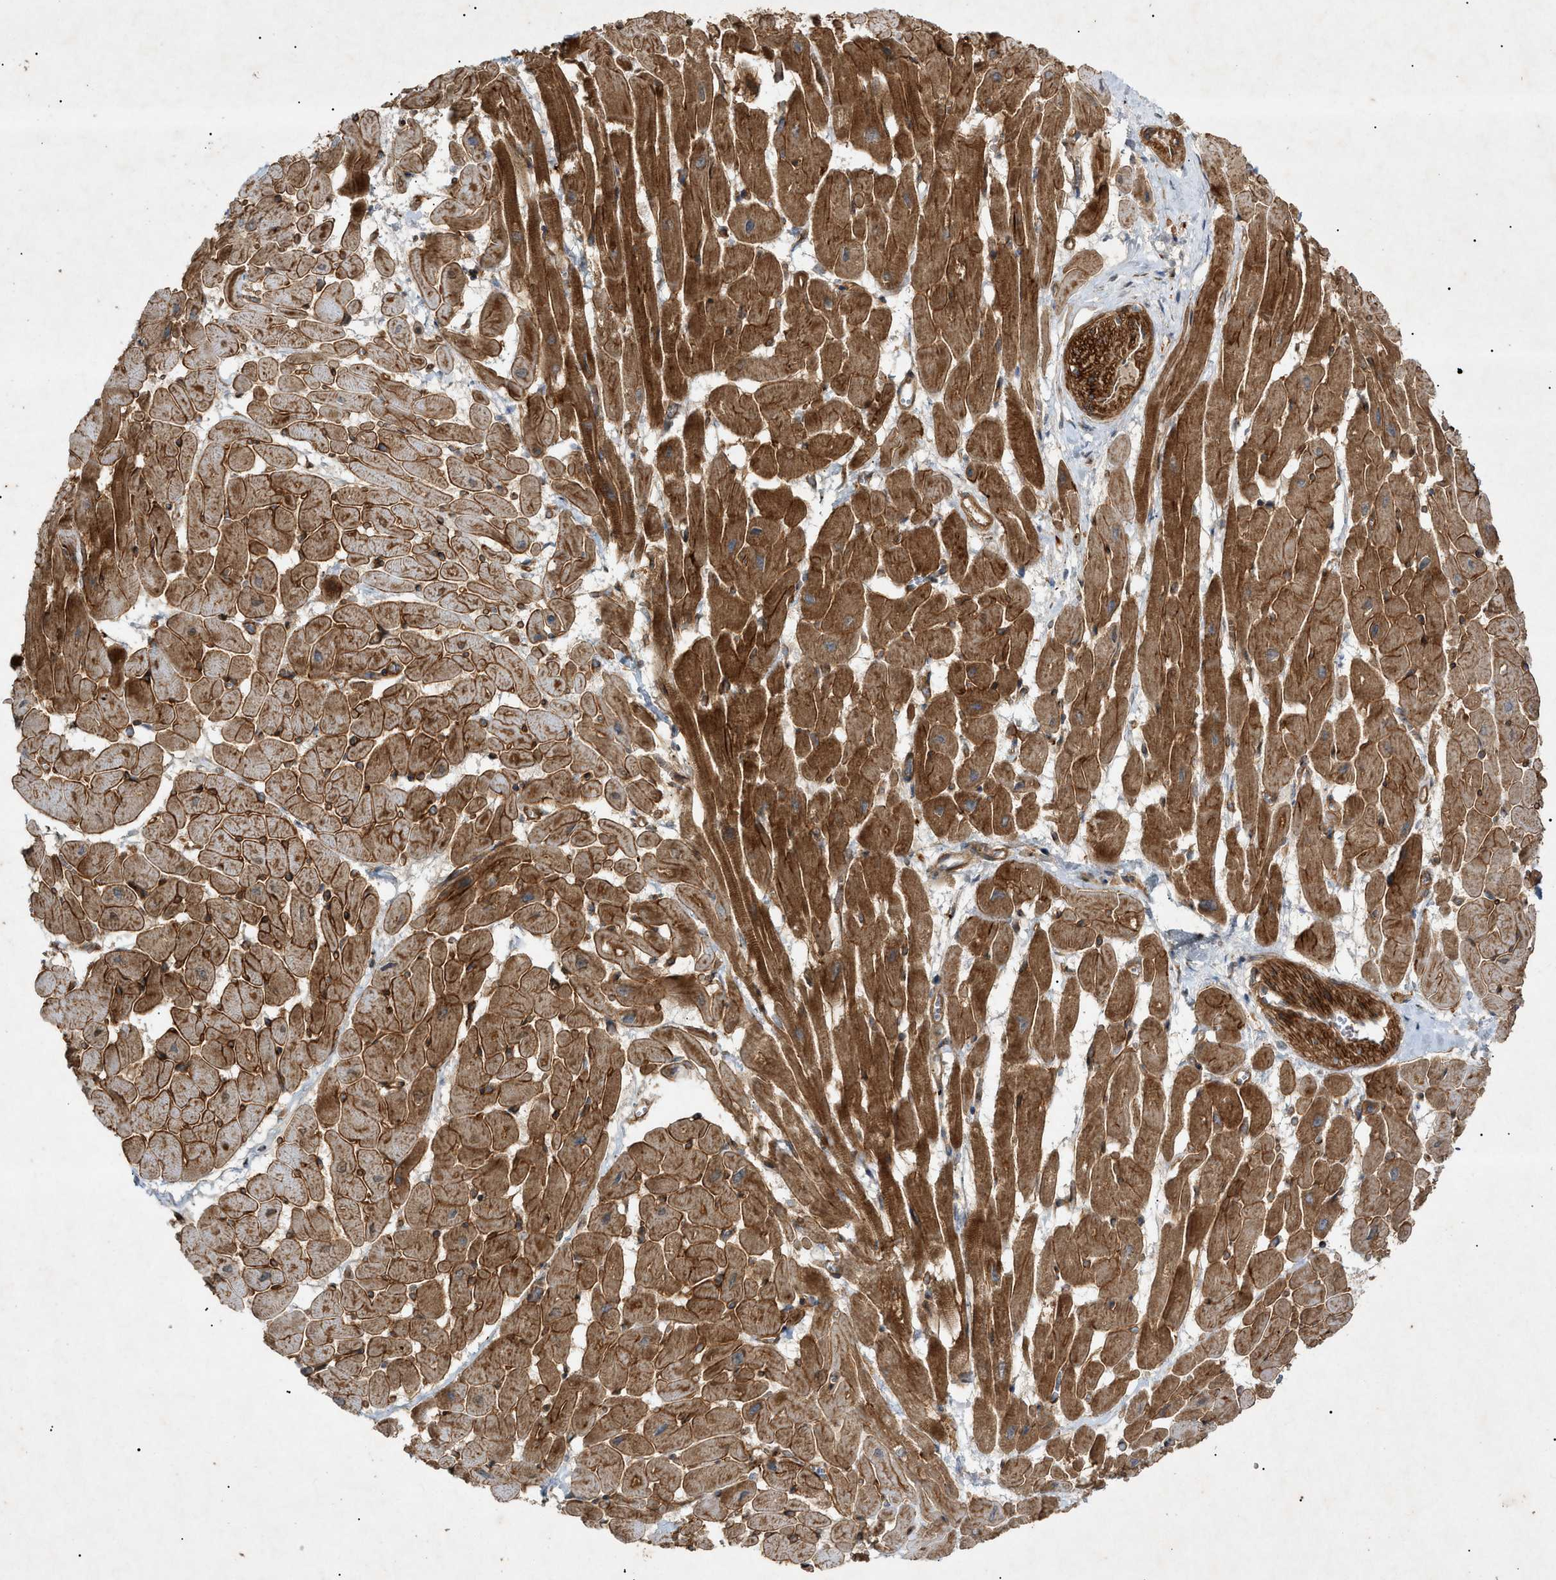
{"staining": {"intensity": "strong", "quantity": ">75%", "location": "cytoplasmic/membranous"}, "tissue": "heart muscle", "cell_type": "Cardiomyocytes", "image_type": "normal", "snomed": [{"axis": "morphology", "description": "Normal tissue, NOS"}, {"axis": "topography", "description": "Heart"}], "caption": "Immunohistochemistry (IHC) (DAB (3,3'-diaminobenzidine)) staining of benign human heart muscle displays strong cytoplasmic/membranous protein expression in about >75% of cardiomyocytes. The protein of interest is shown in brown color, while the nuclei are stained blue.", "gene": "MTCH1", "patient": {"sex": "male", "age": 45}}